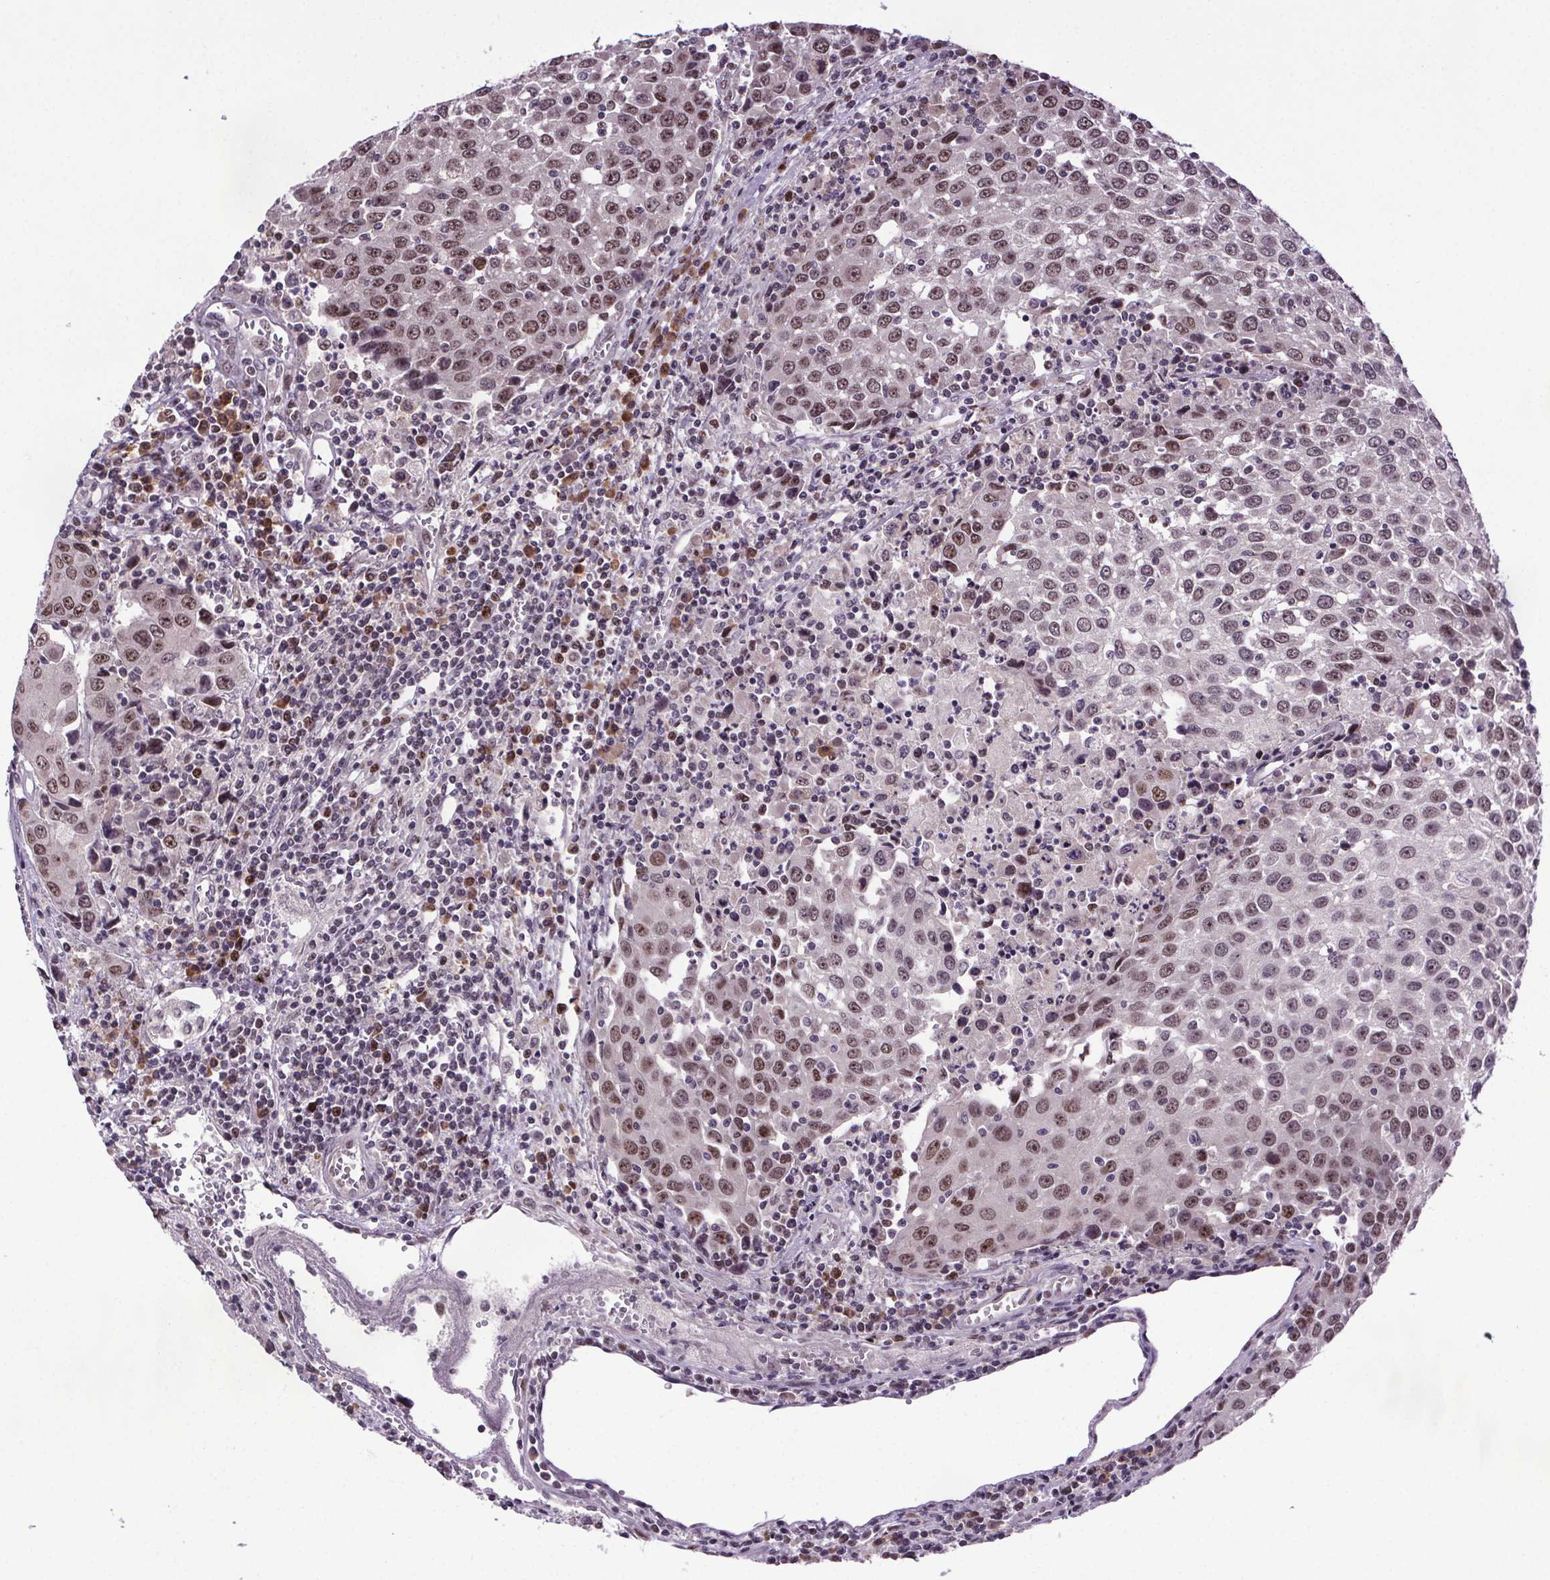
{"staining": {"intensity": "moderate", "quantity": ">75%", "location": "nuclear"}, "tissue": "urothelial cancer", "cell_type": "Tumor cells", "image_type": "cancer", "snomed": [{"axis": "morphology", "description": "Urothelial carcinoma, High grade"}, {"axis": "topography", "description": "Urinary bladder"}], "caption": "Immunohistochemical staining of human urothelial carcinoma (high-grade) demonstrates medium levels of moderate nuclear protein positivity in about >75% of tumor cells. (IHC, brightfield microscopy, high magnification).", "gene": "ATMIN", "patient": {"sex": "female", "age": 85}}